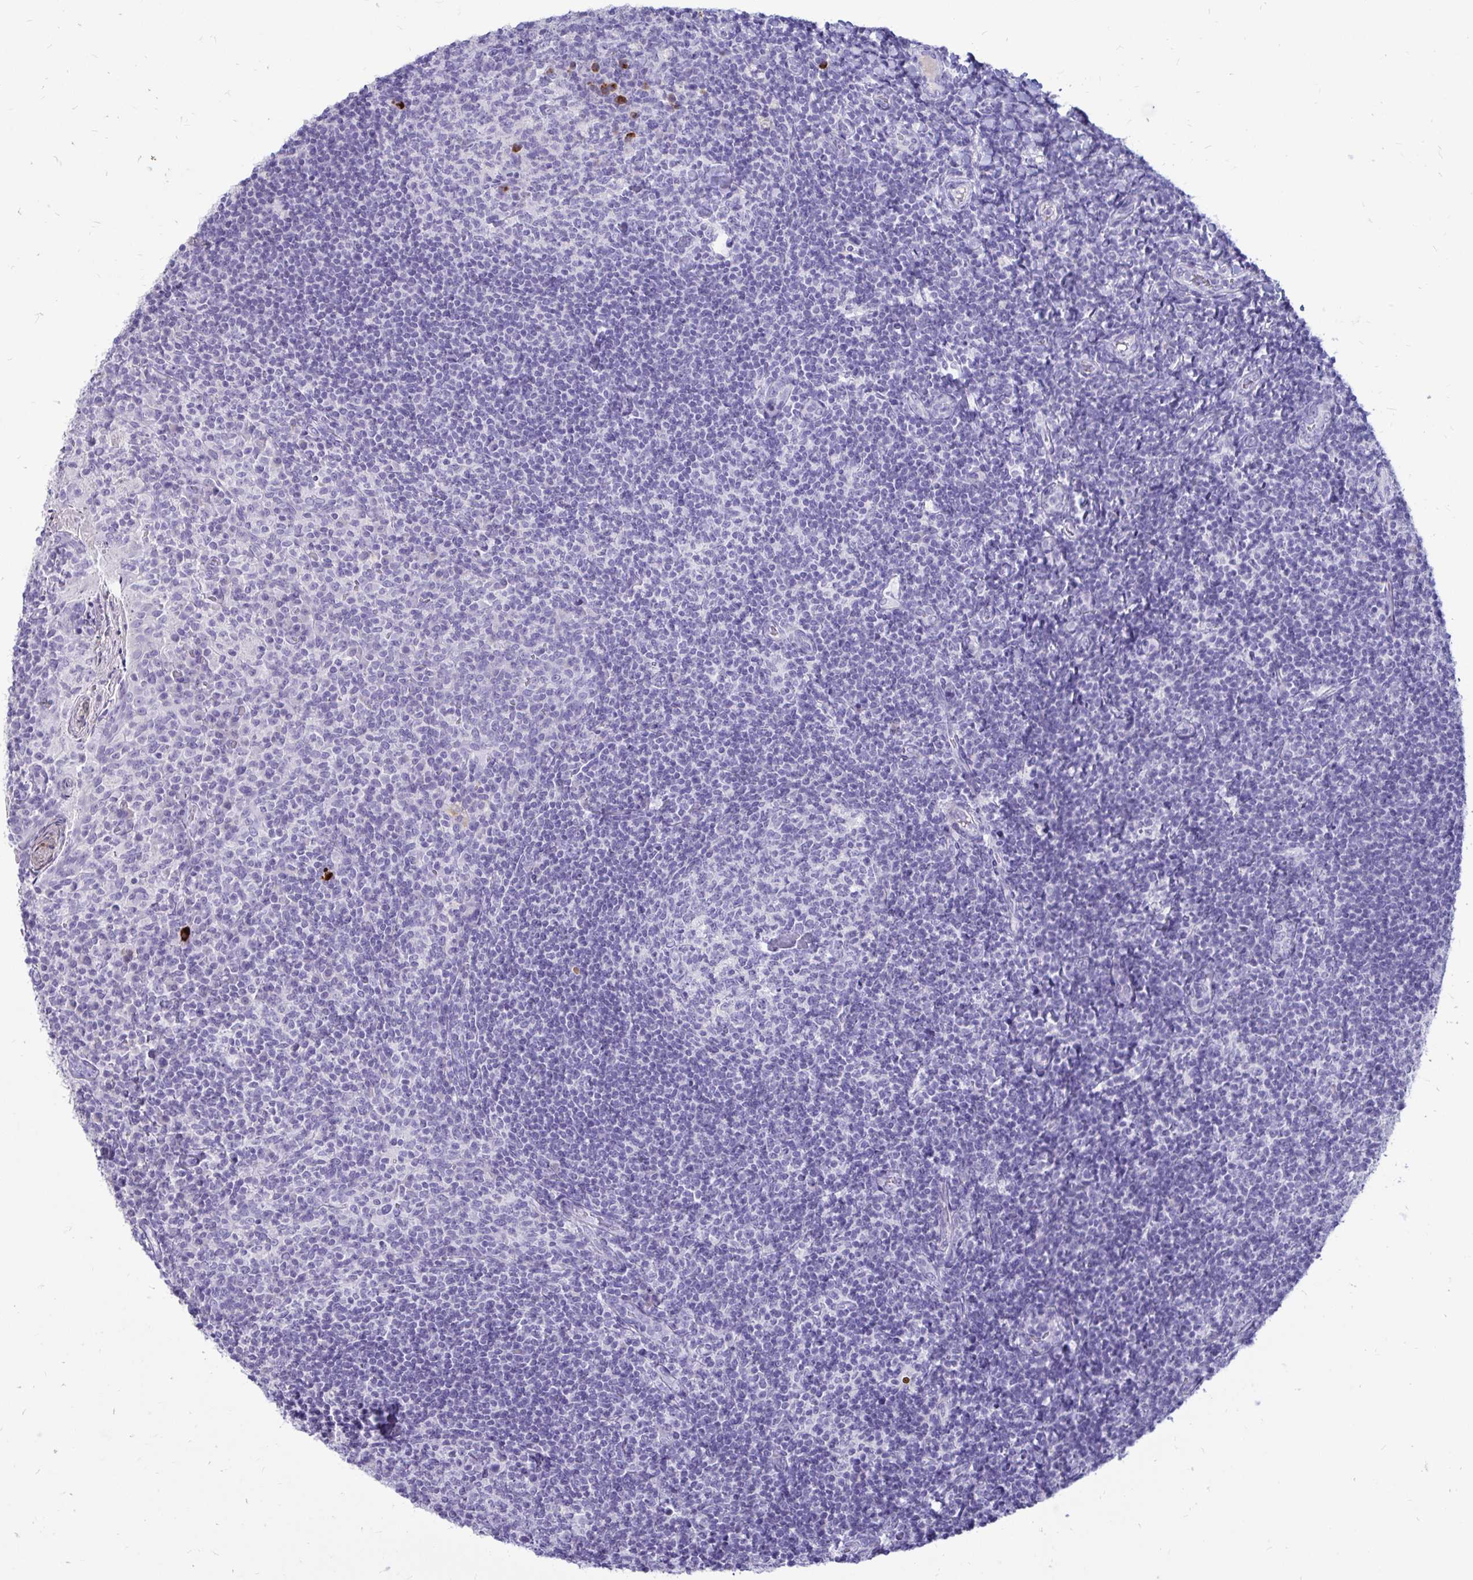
{"staining": {"intensity": "negative", "quantity": "none", "location": "none"}, "tissue": "tonsil", "cell_type": "Germinal center cells", "image_type": "normal", "snomed": [{"axis": "morphology", "description": "Normal tissue, NOS"}, {"axis": "topography", "description": "Tonsil"}], "caption": "This histopathology image is of benign tonsil stained with immunohistochemistry (IHC) to label a protein in brown with the nuclei are counter-stained blue. There is no positivity in germinal center cells.", "gene": "NANOGNB", "patient": {"sex": "female", "age": 10}}